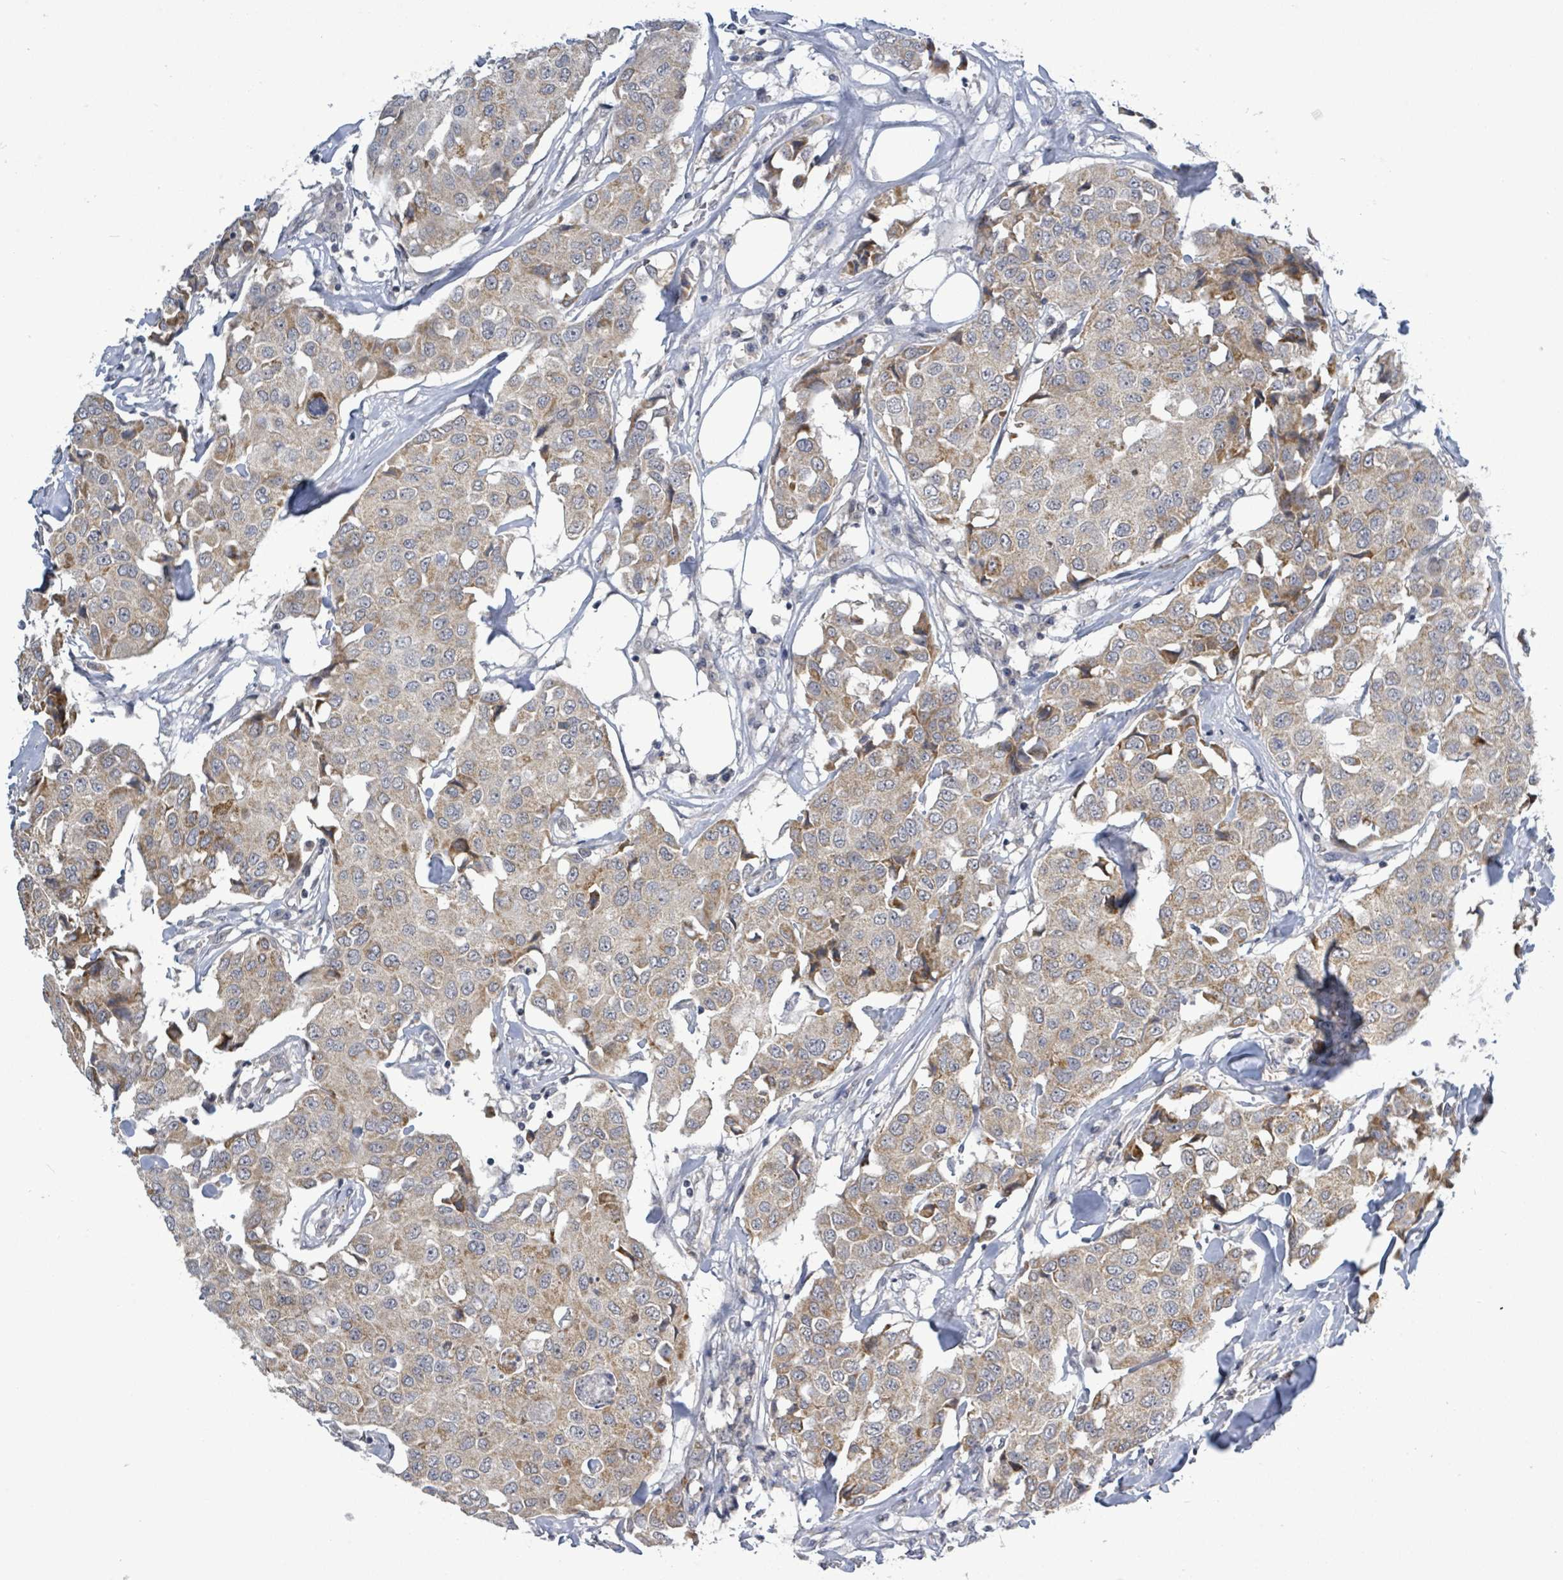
{"staining": {"intensity": "moderate", "quantity": "25%-75%", "location": "cytoplasmic/membranous"}, "tissue": "breast cancer", "cell_type": "Tumor cells", "image_type": "cancer", "snomed": [{"axis": "morphology", "description": "Duct carcinoma"}, {"axis": "topography", "description": "Breast"}], "caption": "Moderate cytoplasmic/membranous positivity for a protein is identified in about 25%-75% of tumor cells of breast cancer (intraductal carcinoma) using immunohistochemistry.", "gene": "COQ10B", "patient": {"sex": "female", "age": 80}}